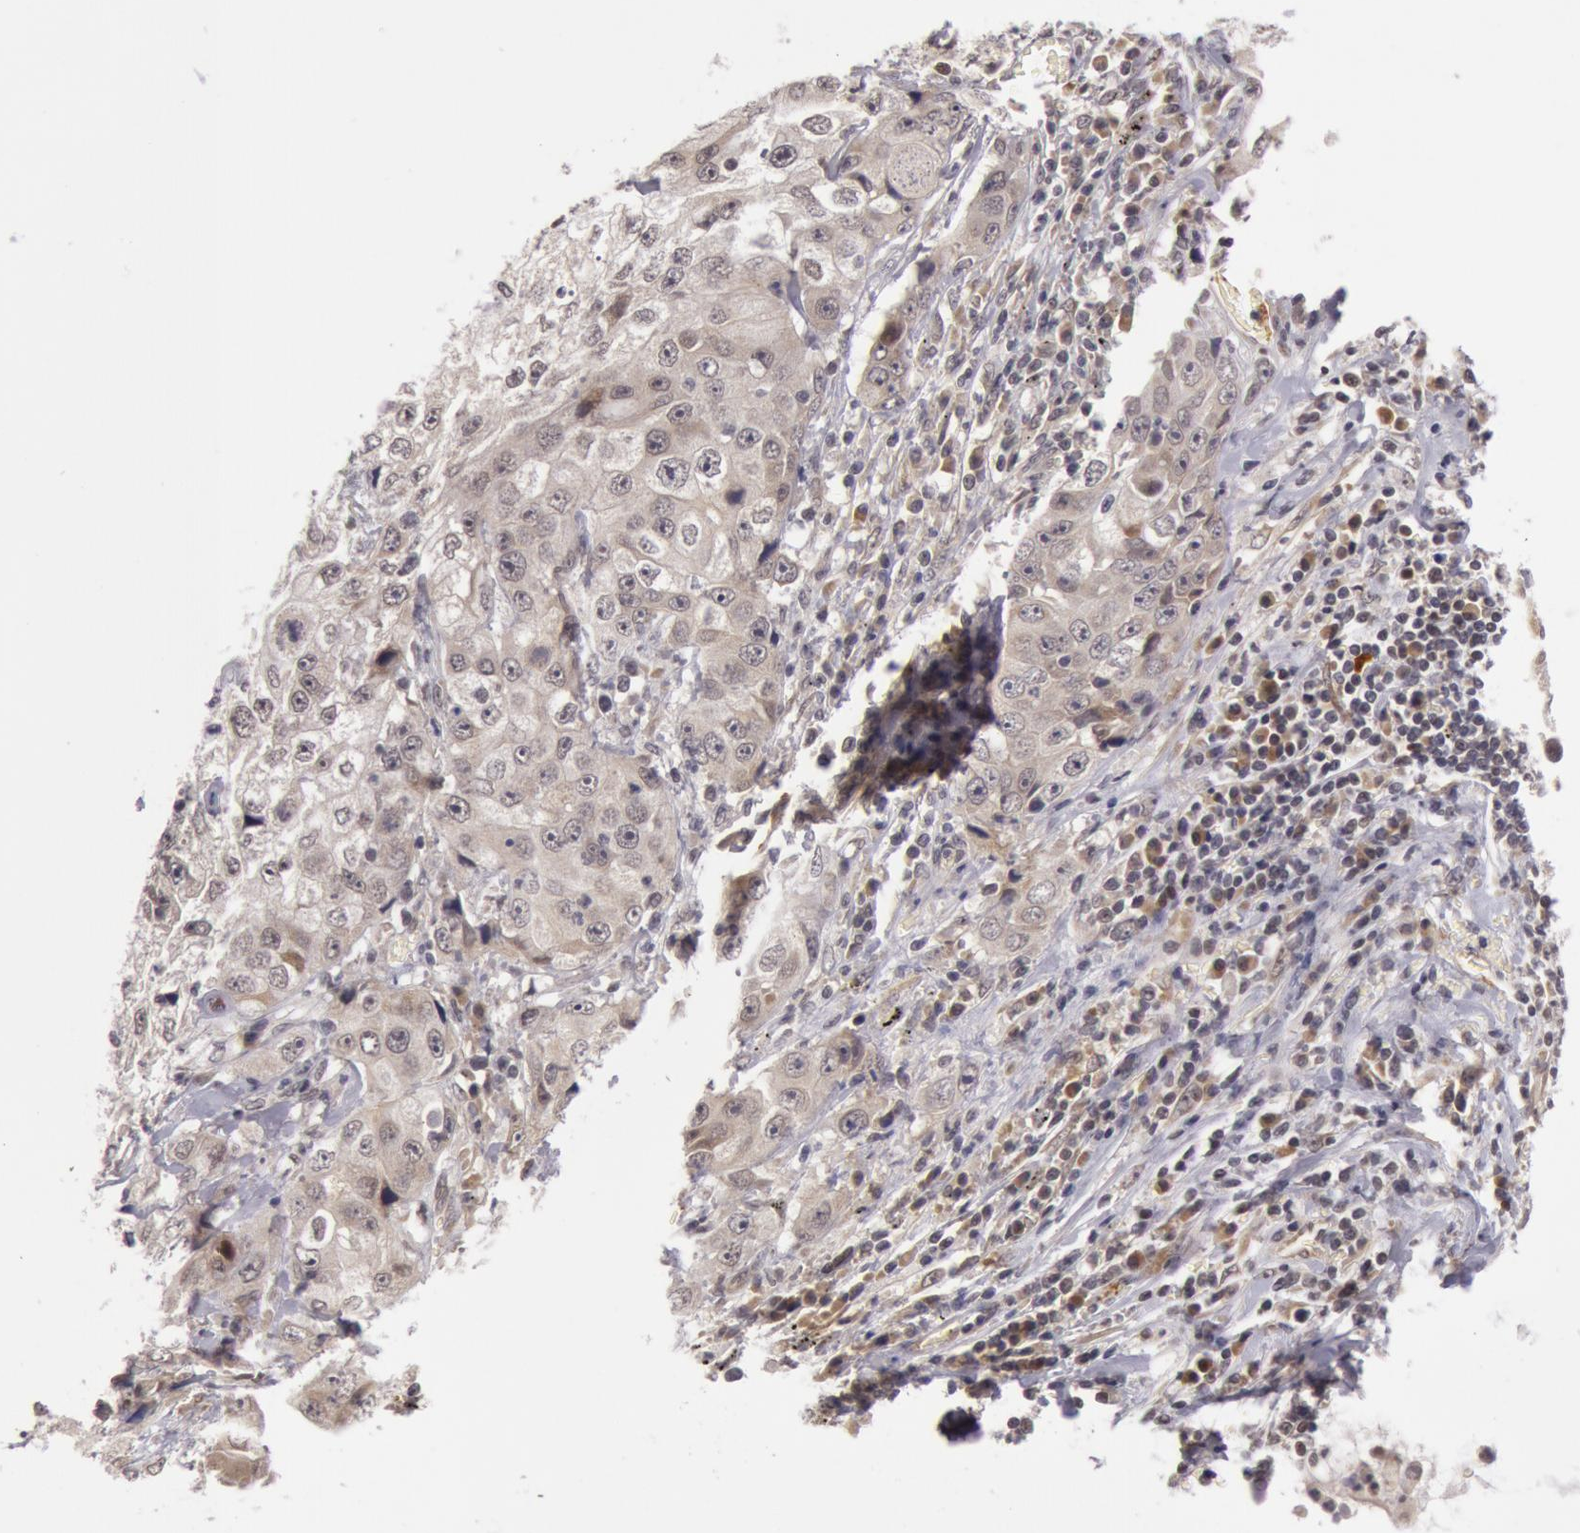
{"staining": {"intensity": "negative", "quantity": "none", "location": "none"}, "tissue": "lung cancer", "cell_type": "Tumor cells", "image_type": "cancer", "snomed": [{"axis": "morphology", "description": "Squamous cell carcinoma, NOS"}, {"axis": "topography", "description": "Lung"}], "caption": "This is an immunohistochemistry (IHC) photomicrograph of lung squamous cell carcinoma. There is no positivity in tumor cells.", "gene": "SYTL4", "patient": {"sex": "male", "age": 64}}